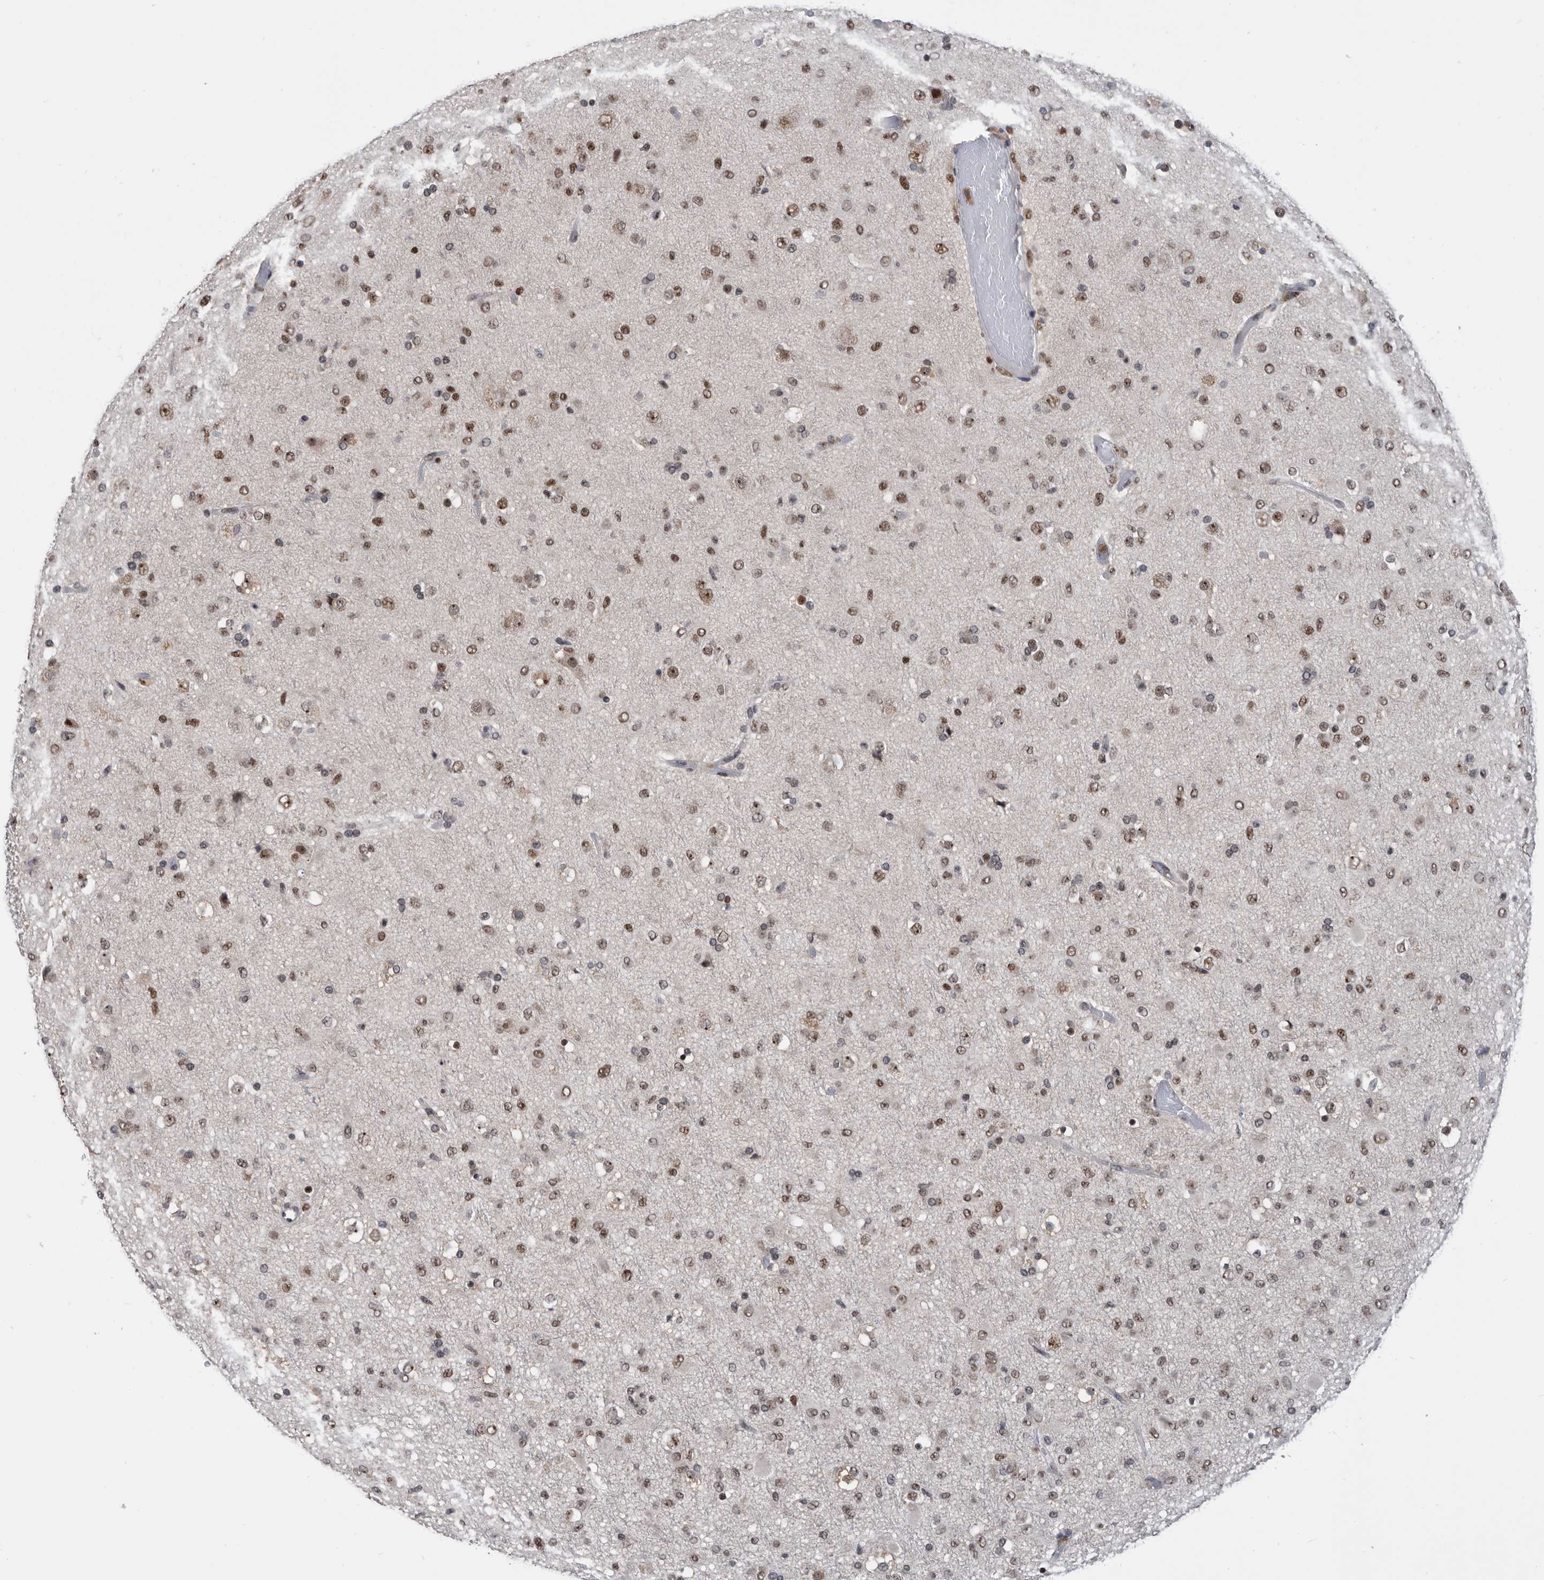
{"staining": {"intensity": "moderate", "quantity": ">75%", "location": "nuclear"}, "tissue": "glioma", "cell_type": "Tumor cells", "image_type": "cancer", "snomed": [{"axis": "morphology", "description": "Glioma, malignant, Low grade"}, {"axis": "topography", "description": "Brain"}], "caption": "A histopathology image showing moderate nuclear staining in approximately >75% of tumor cells in glioma, as visualized by brown immunohistochemical staining.", "gene": "ZNF260", "patient": {"sex": "male", "age": 65}}